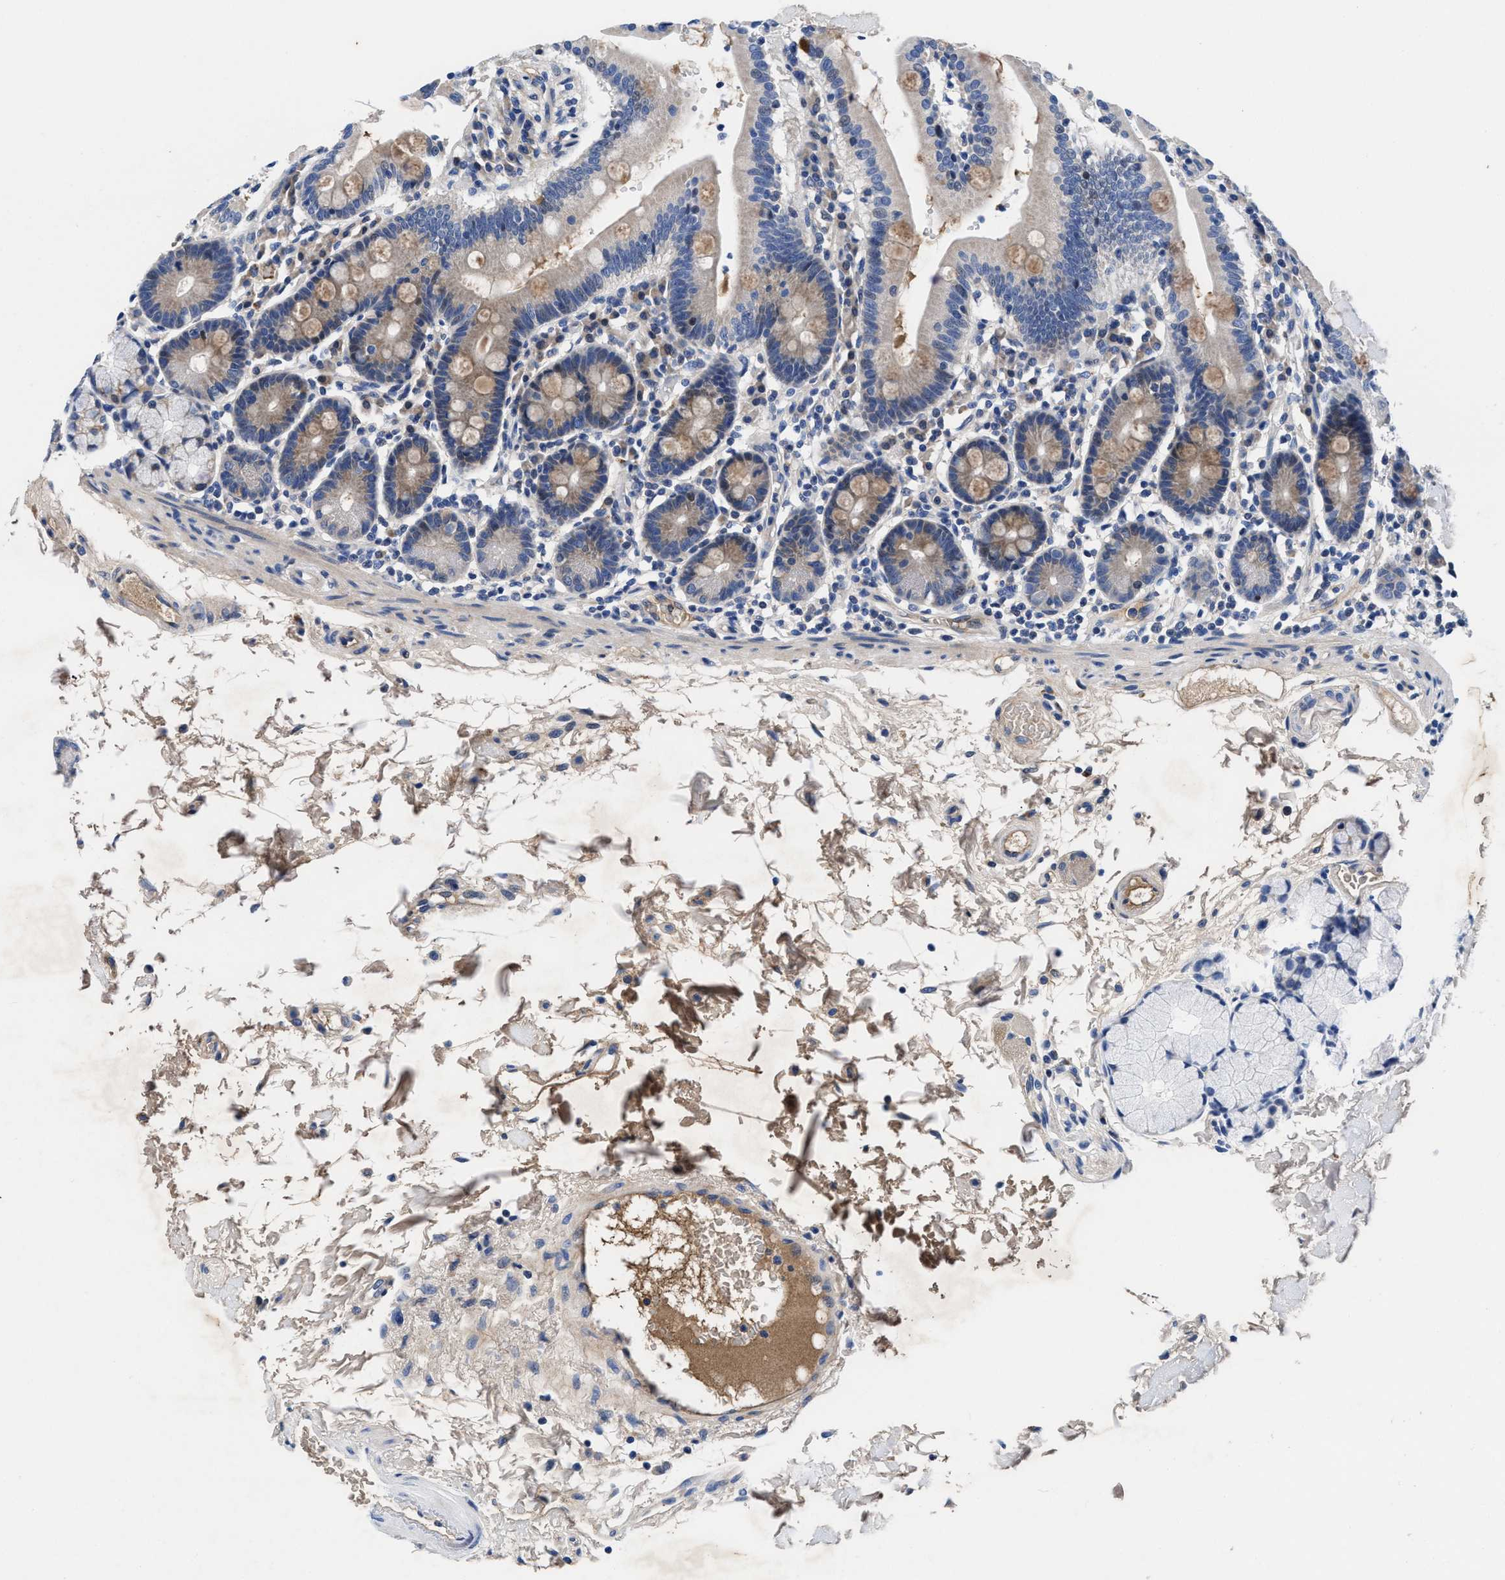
{"staining": {"intensity": "weak", "quantity": "25%-75%", "location": "cytoplasmic/membranous"}, "tissue": "duodenum", "cell_type": "Glandular cells", "image_type": "normal", "snomed": [{"axis": "morphology", "description": "Normal tissue, NOS"}, {"axis": "topography", "description": "Small intestine, NOS"}], "caption": "This photomicrograph shows normal duodenum stained with immunohistochemistry to label a protein in brown. The cytoplasmic/membranous of glandular cells show weak positivity for the protein. Nuclei are counter-stained blue.", "gene": "DHRS13", "patient": {"sex": "female", "age": 71}}